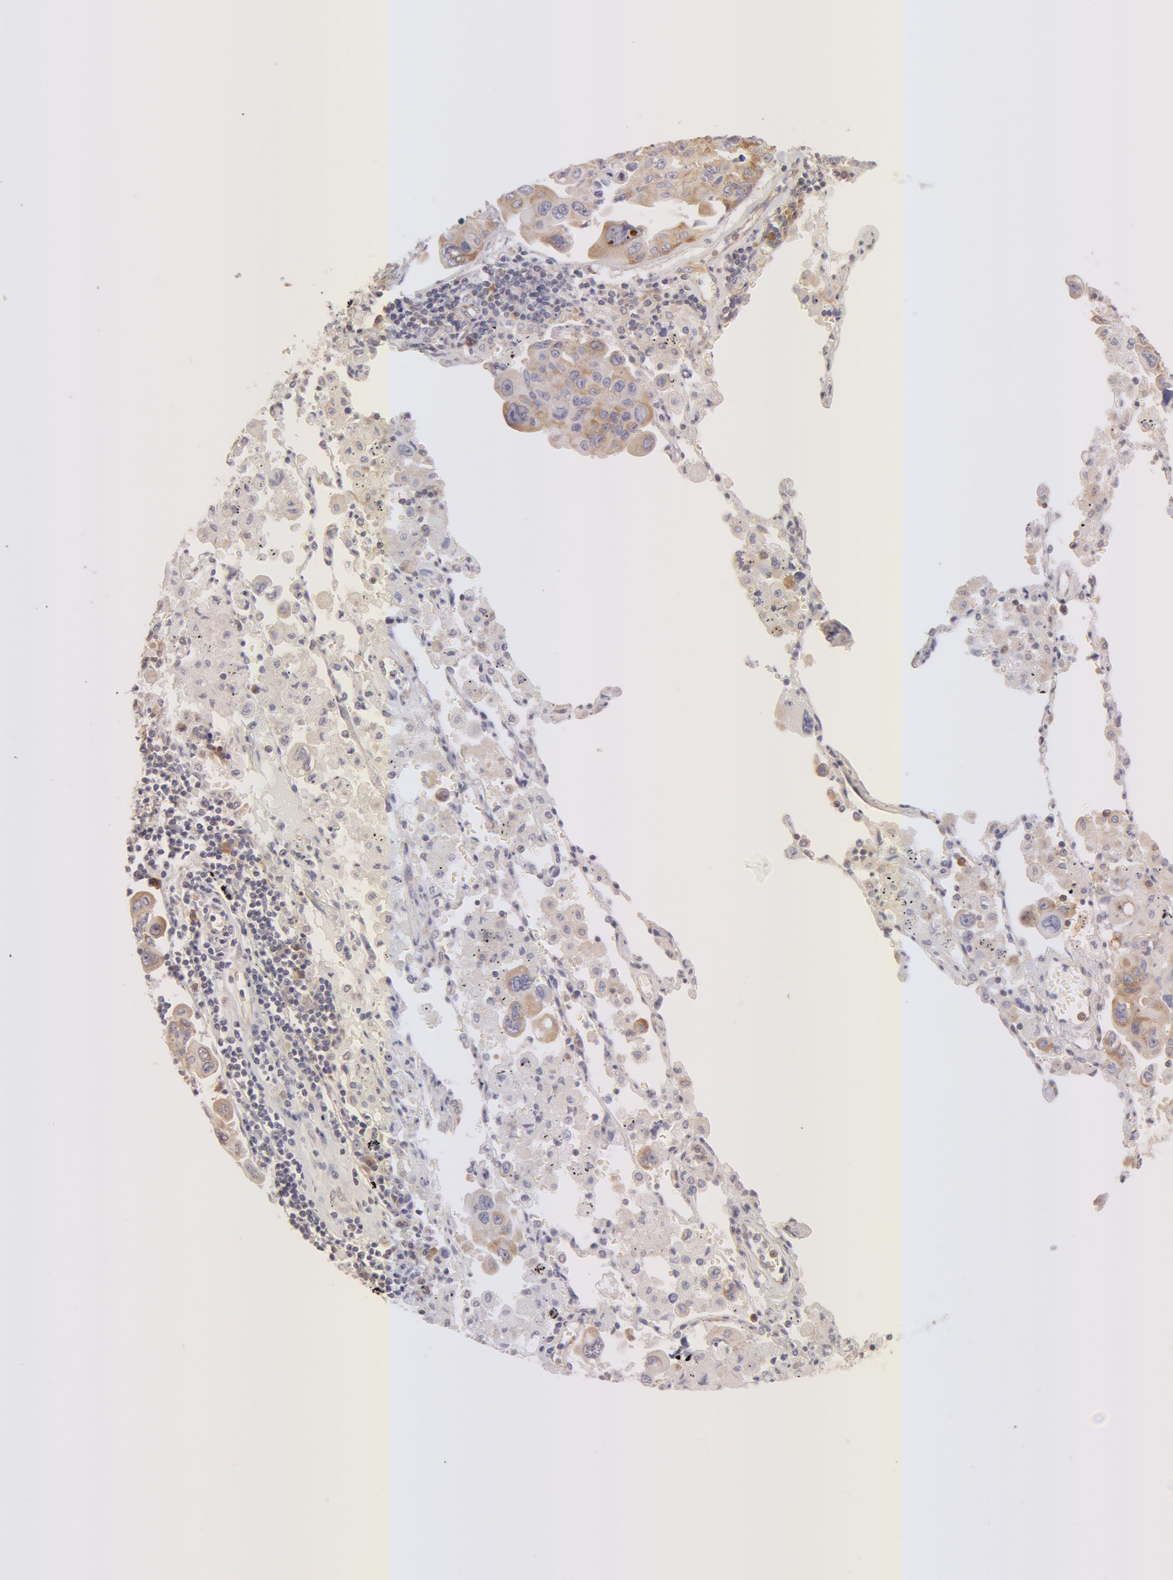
{"staining": {"intensity": "negative", "quantity": "none", "location": "none"}, "tissue": "lung cancer", "cell_type": "Tumor cells", "image_type": "cancer", "snomed": [{"axis": "morphology", "description": "Adenocarcinoma, NOS"}, {"axis": "topography", "description": "Lung"}], "caption": "Immunohistochemical staining of human lung cancer reveals no significant positivity in tumor cells.", "gene": "DDX3Y", "patient": {"sex": "male", "age": 64}}